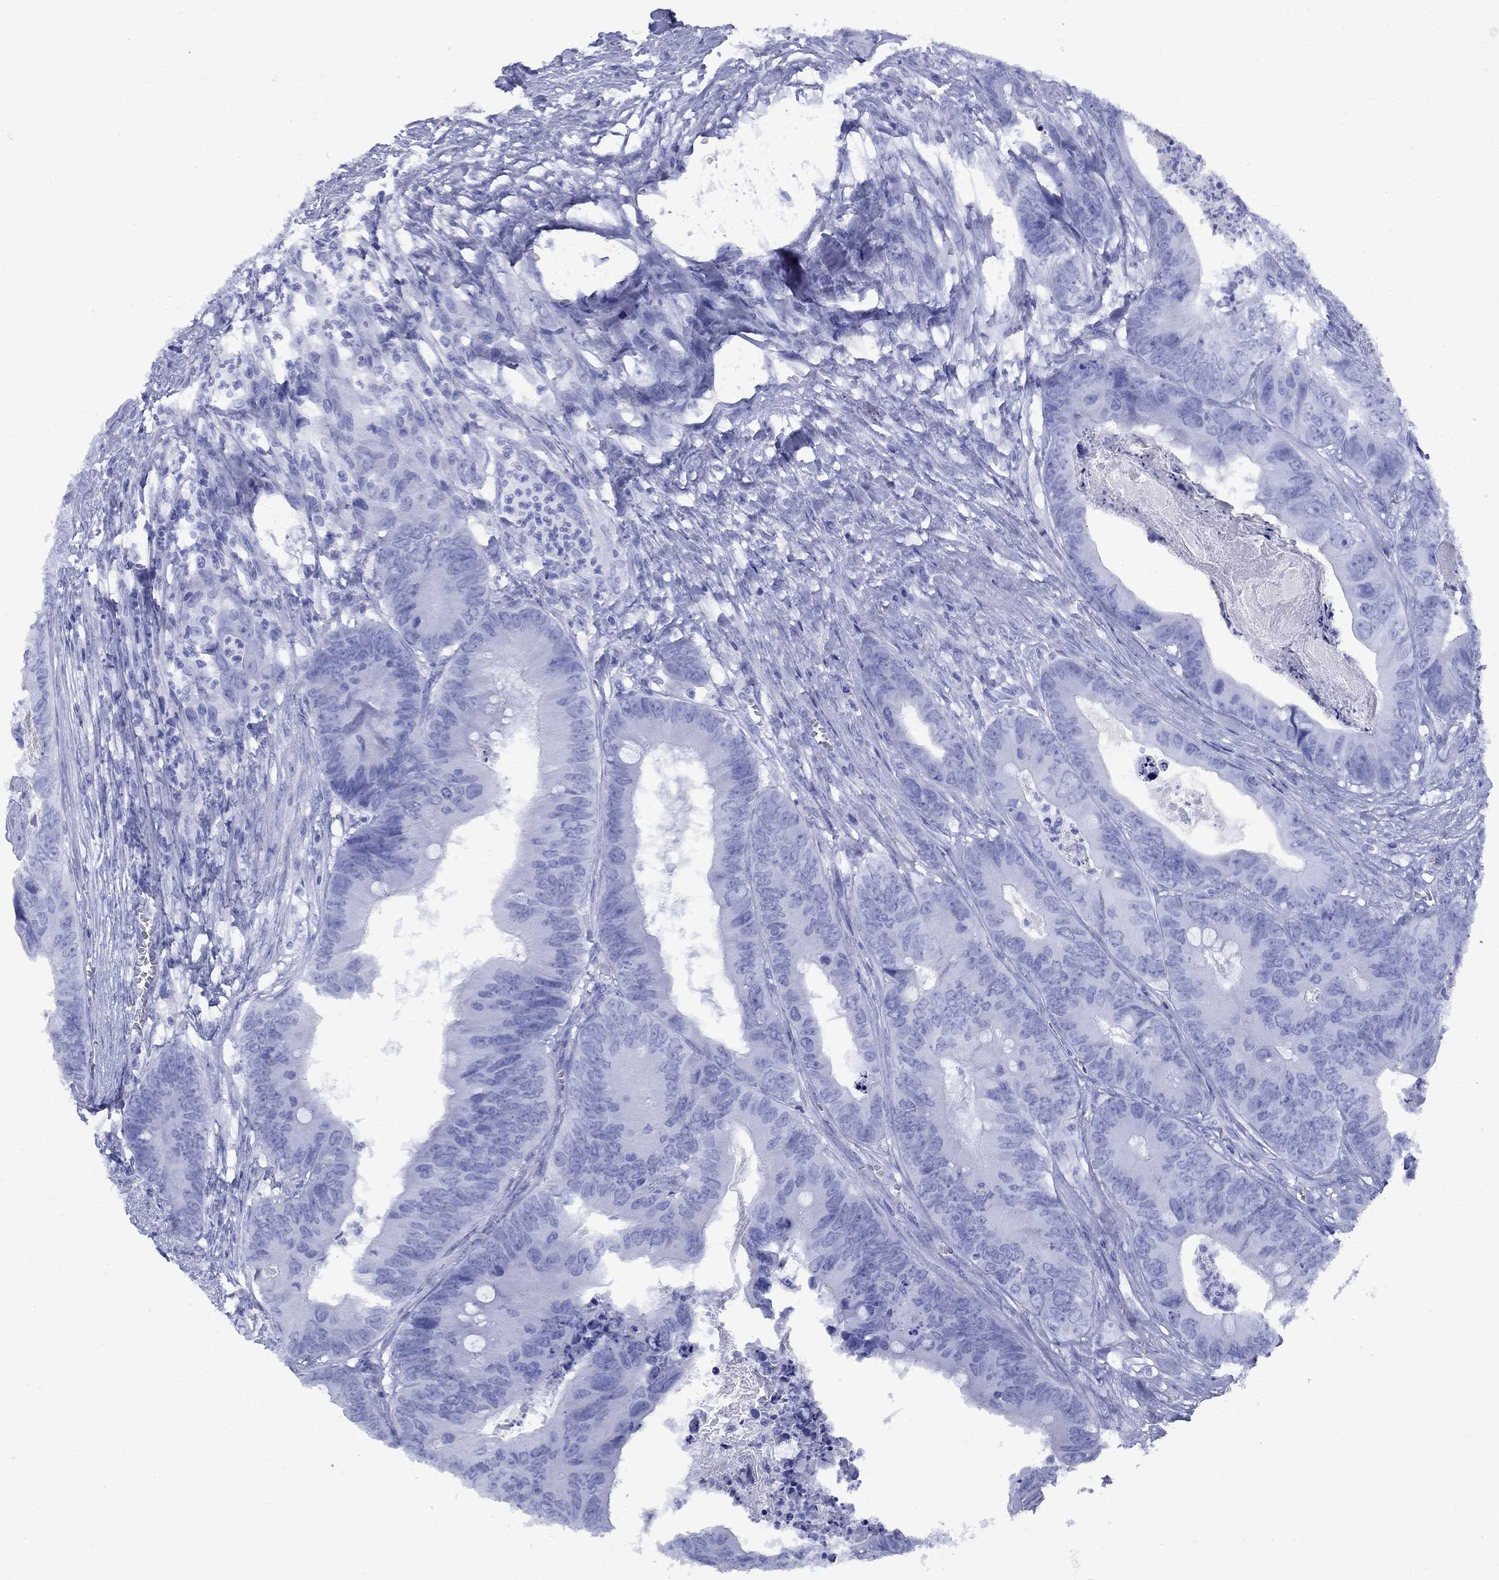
{"staining": {"intensity": "negative", "quantity": "none", "location": "none"}, "tissue": "colorectal cancer", "cell_type": "Tumor cells", "image_type": "cancer", "snomed": [{"axis": "morphology", "description": "Adenocarcinoma, NOS"}, {"axis": "topography", "description": "Colon"}], "caption": "IHC of colorectal cancer reveals no staining in tumor cells. (Stains: DAB immunohistochemistry (IHC) with hematoxylin counter stain, Microscopy: brightfield microscopy at high magnification).", "gene": "CD1A", "patient": {"sex": "male", "age": 84}}